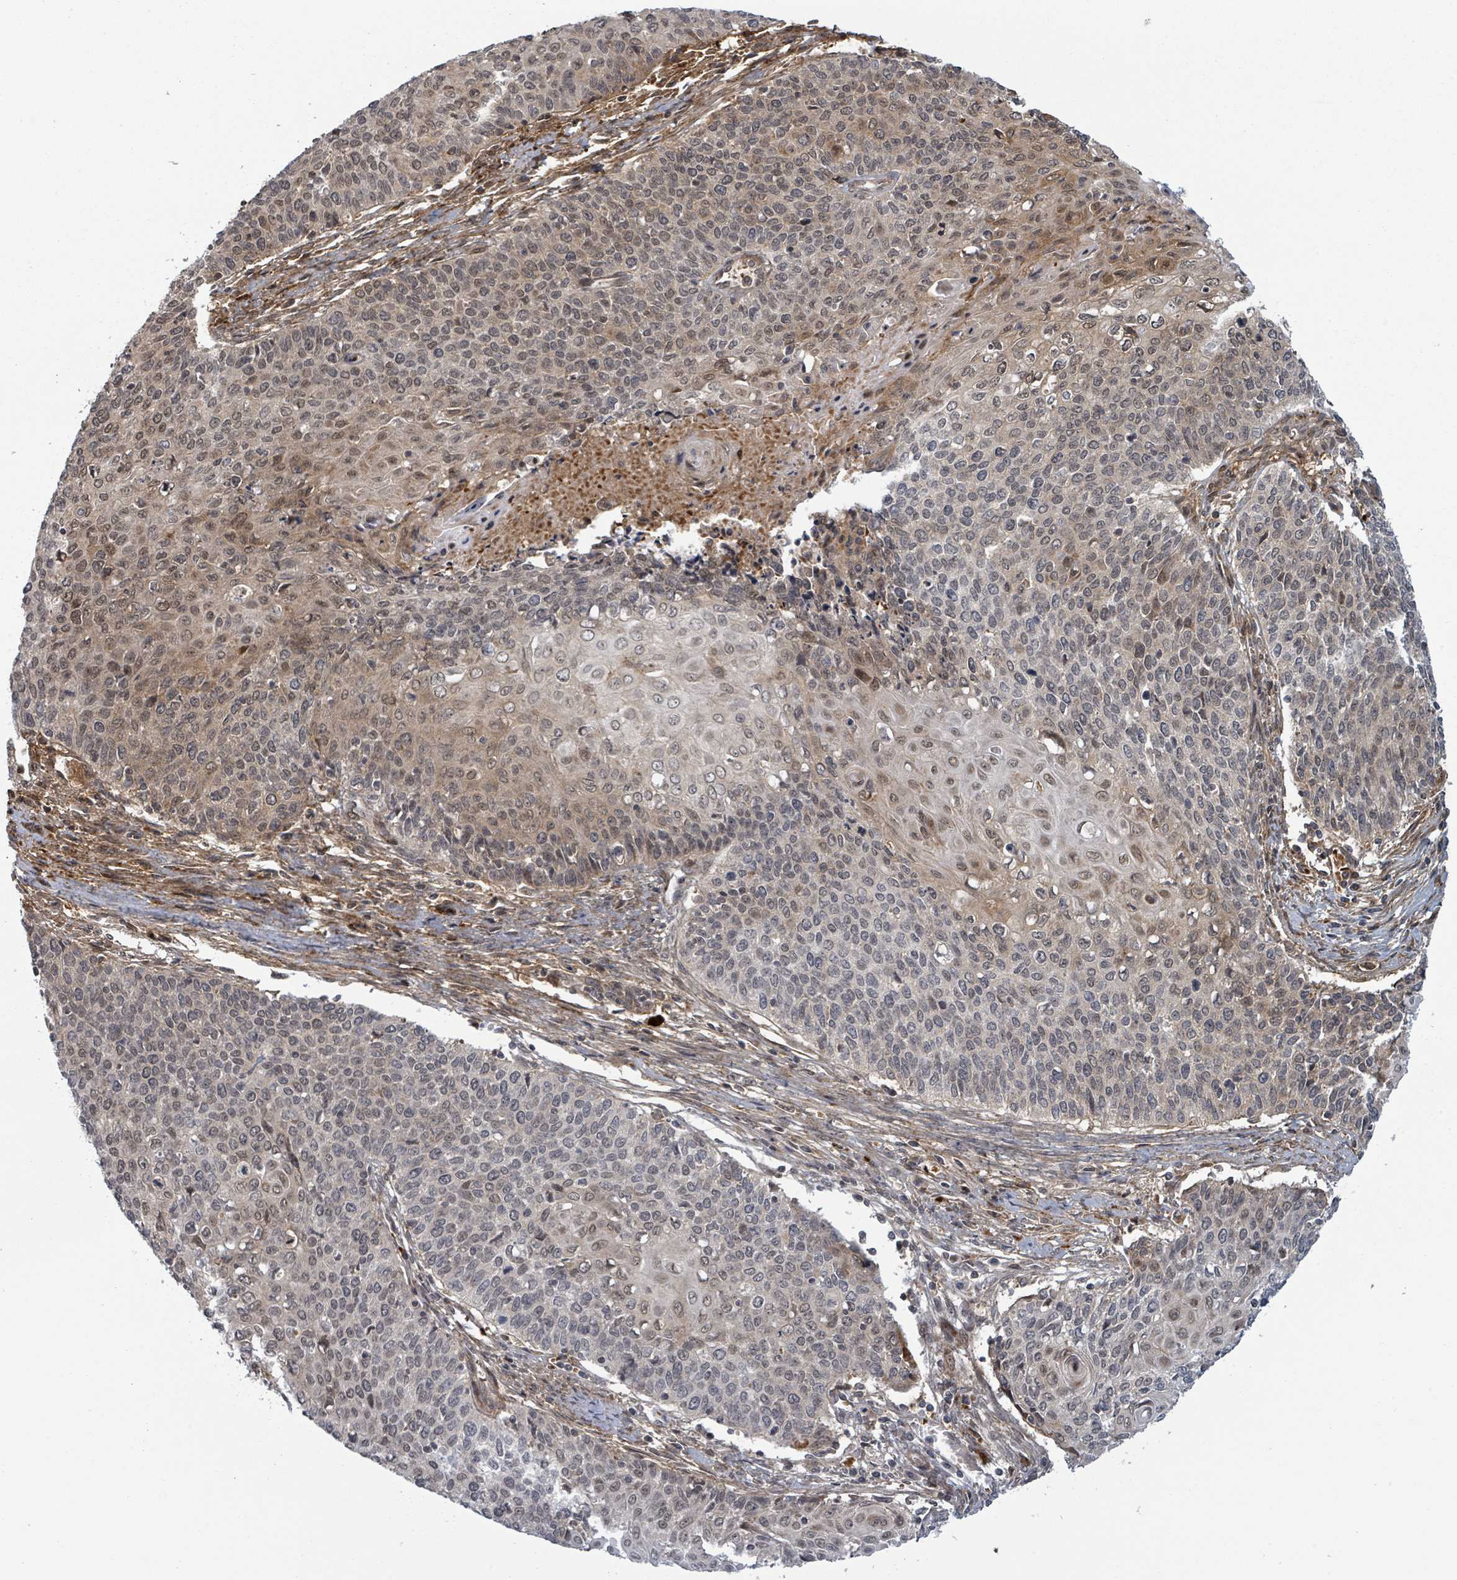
{"staining": {"intensity": "moderate", "quantity": "25%-75%", "location": "nuclear"}, "tissue": "cervical cancer", "cell_type": "Tumor cells", "image_type": "cancer", "snomed": [{"axis": "morphology", "description": "Squamous cell carcinoma, NOS"}, {"axis": "topography", "description": "Cervix"}], "caption": "An image showing moderate nuclear positivity in approximately 25%-75% of tumor cells in cervical cancer, as visualized by brown immunohistochemical staining.", "gene": "GTF3C1", "patient": {"sex": "female", "age": 39}}